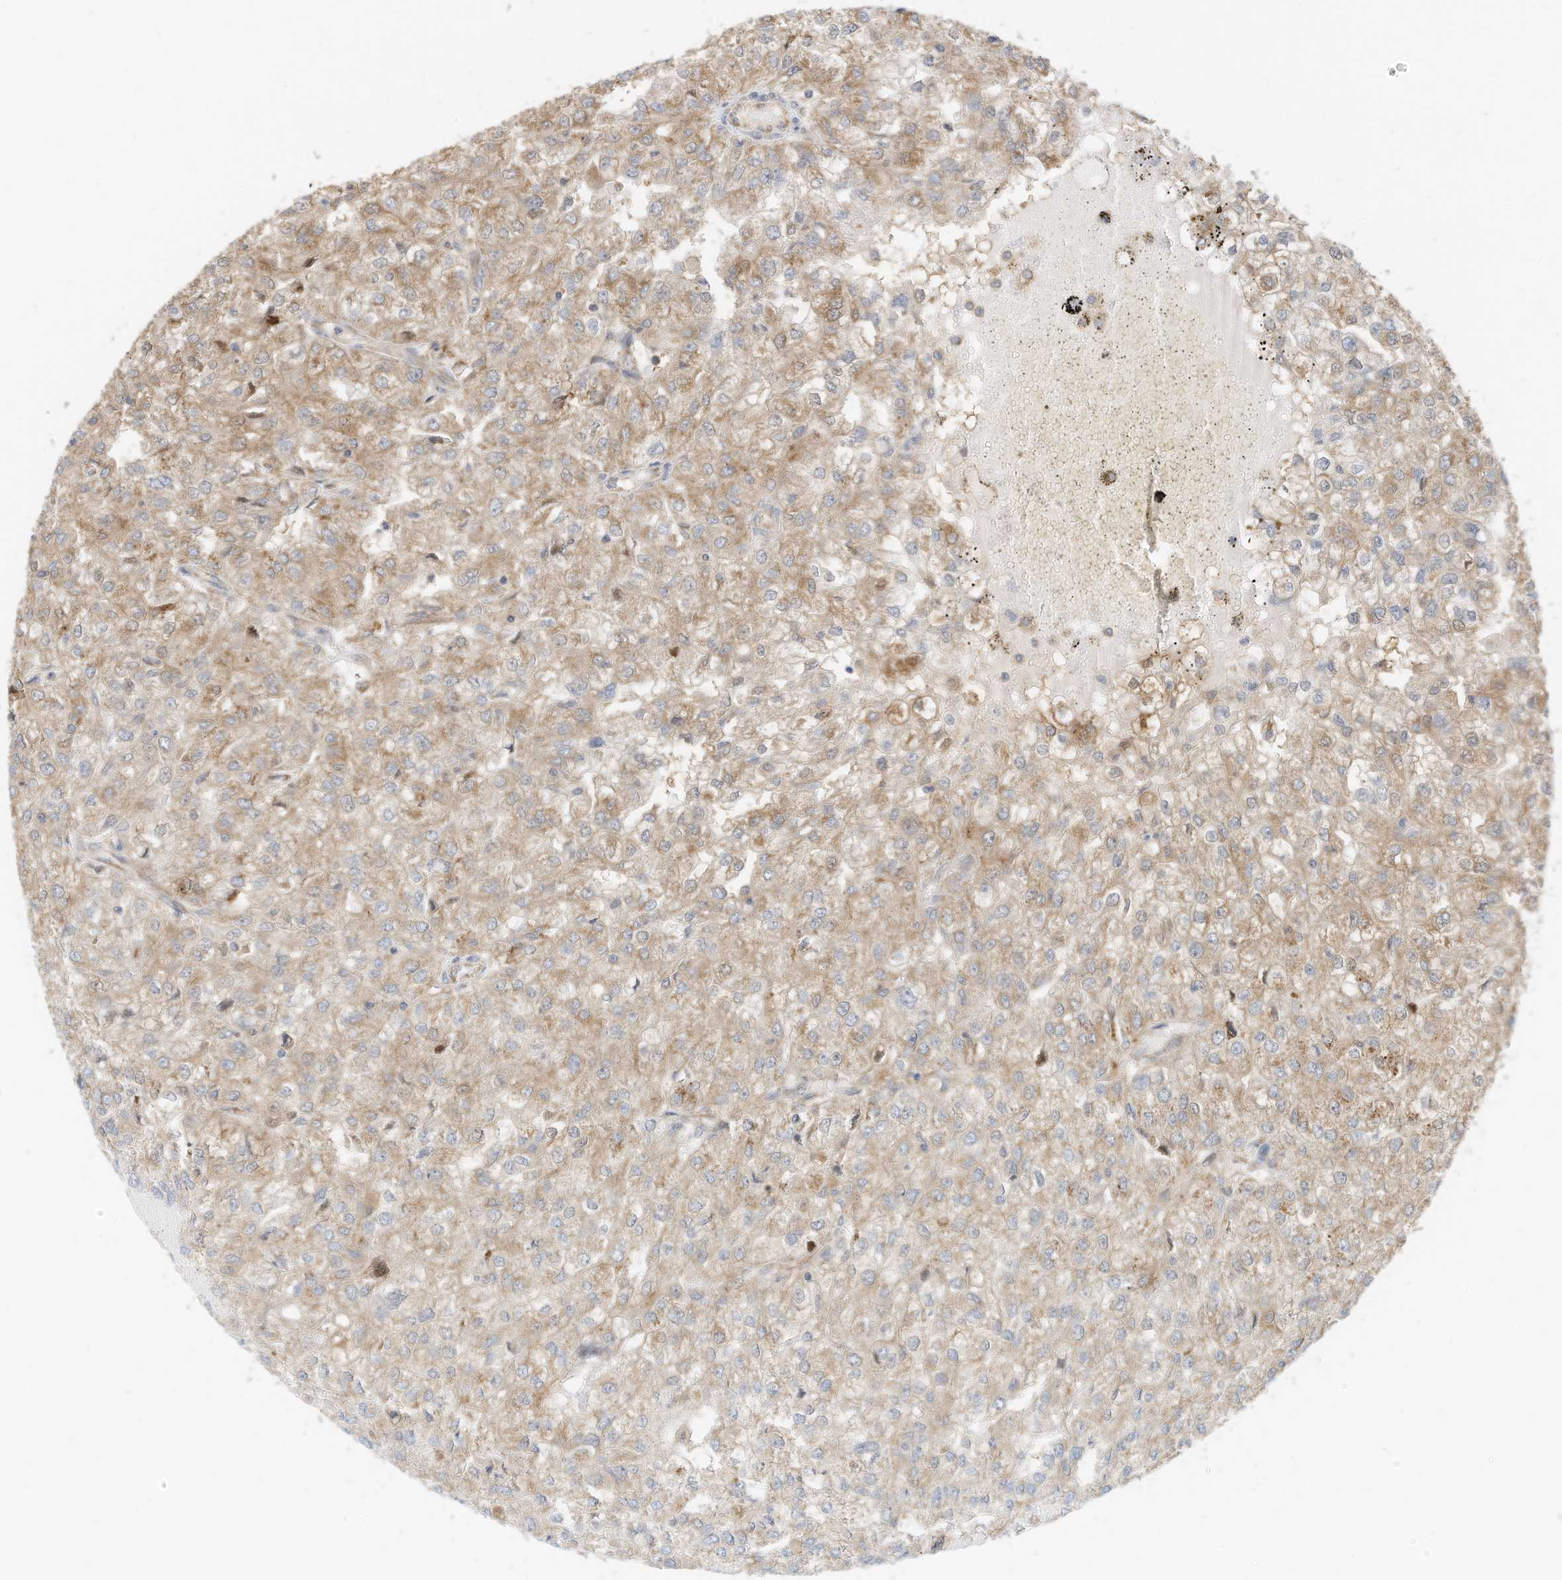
{"staining": {"intensity": "moderate", "quantity": "25%-75%", "location": "cytoplasmic/membranous"}, "tissue": "renal cancer", "cell_type": "Tumor cells", "image_type": "cancer", "snomed": [{"axis": "morphology", "description": "Adenocarcinoma, NOS"}, {"axis": "topography", "description": "Kidney"}], "caption": "Renal cancer (adenocarcinoma) stained with immunohistochemistry (IHC) shows moderate cytoplasmic/membranous staining in about 25%-75% of tumor cells.", "gene": "METTL6", "patient": {"sex": "female", "age": 54}}